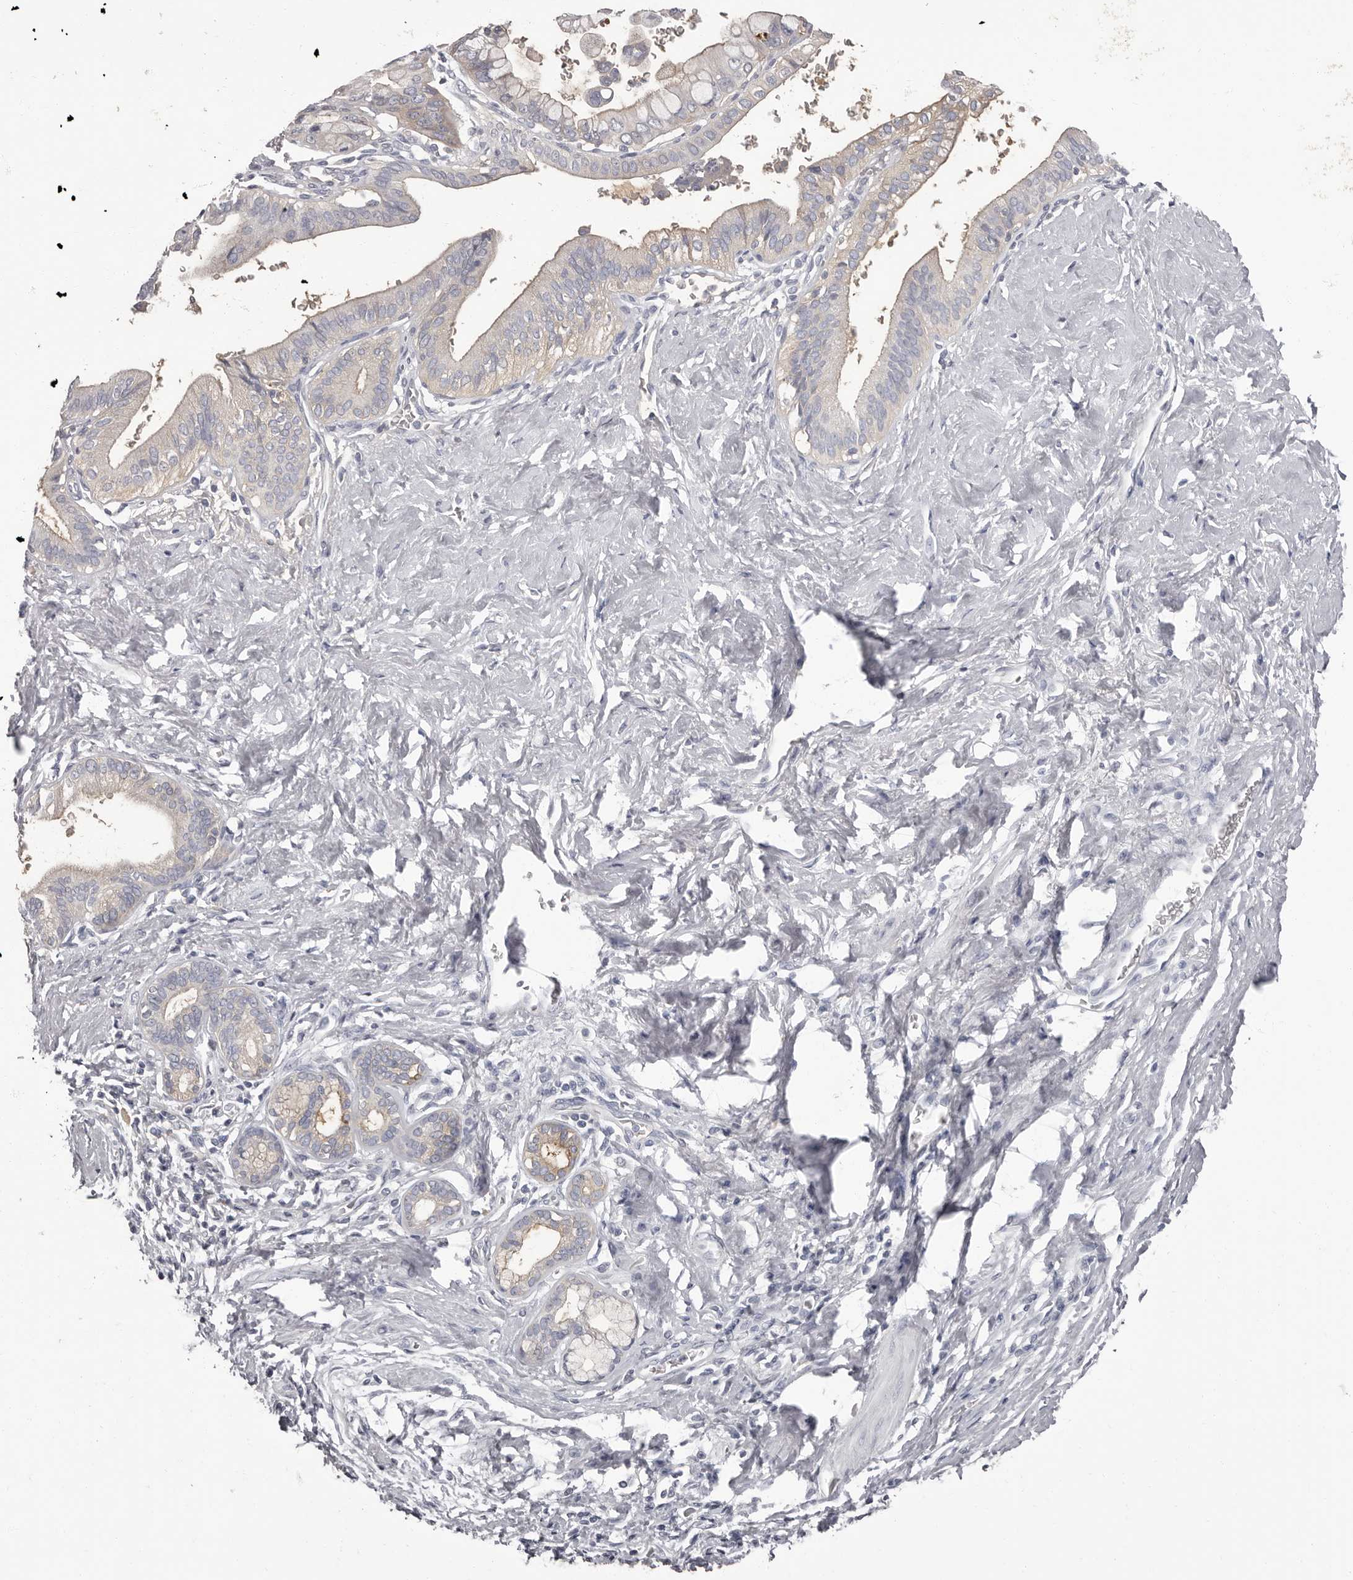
{"staining": {"intensity": "negative", "quantity": "none", "location": "none"}, "tissue": "pancreatic cancer", "cell_type": "Tumor cells", "image_type": "cancer", "snomed": [{"axis": "morphology", "description": "Adenocarcinoma, NOS"}, {"axis": "topography", "description": "Pancreas"}], "caption": "Adenocarcinoma (pancreatic) stained for a protein using immunohistochemistry (IHC) reveals no staining tumor cells.", "gene": "APEH", "patient": {"sex": "female", "age": 72}}